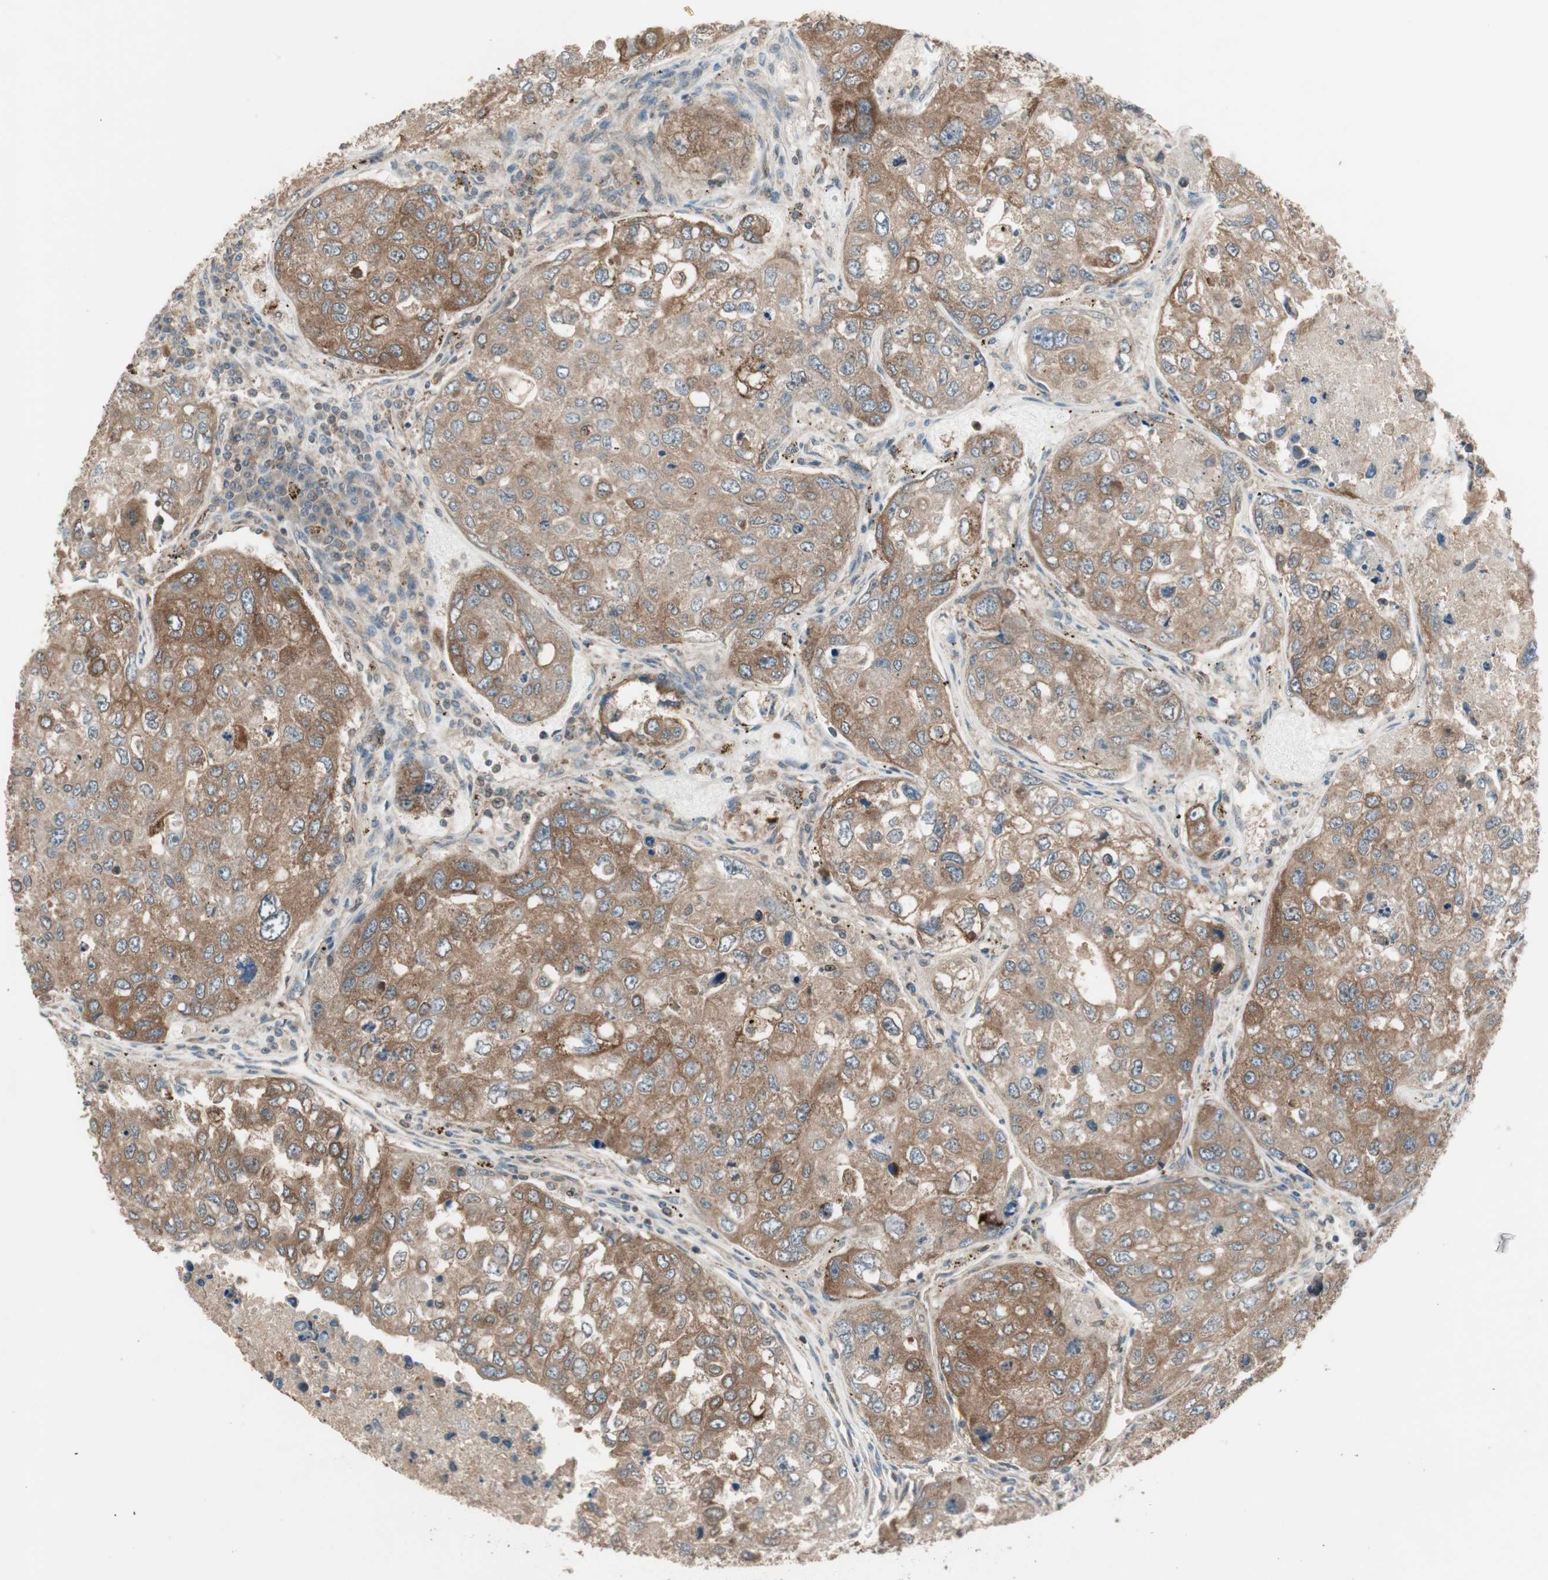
{"staining": {"intensity": "moderate", "quantity": ">75%", "location": "cytoplasmic/membranous"}, "tissue": "urothelial cancer", "cell_type": "Tumor cells", "image_type": "cancer", "snomed": [{"axis": "morphology", "description": "Urothelial carcinoma, High grade"}, {"axis": "topography", "description": "Lymph node"}, {"axis": "topography", "description": "Urinary bladder"}], "caption": "Protein expression analysis of human urothelial cancer reveals moderate cytoplasmic/membranous staining in approximately >75% of tumor cells. The staining is performed using DAB brown chromogen to label protein expression. The nuclei are counter-stained blue using hematoxylin.", "gene": "ATP6AP2", "patient": {"sex": "male", "age": 51}}